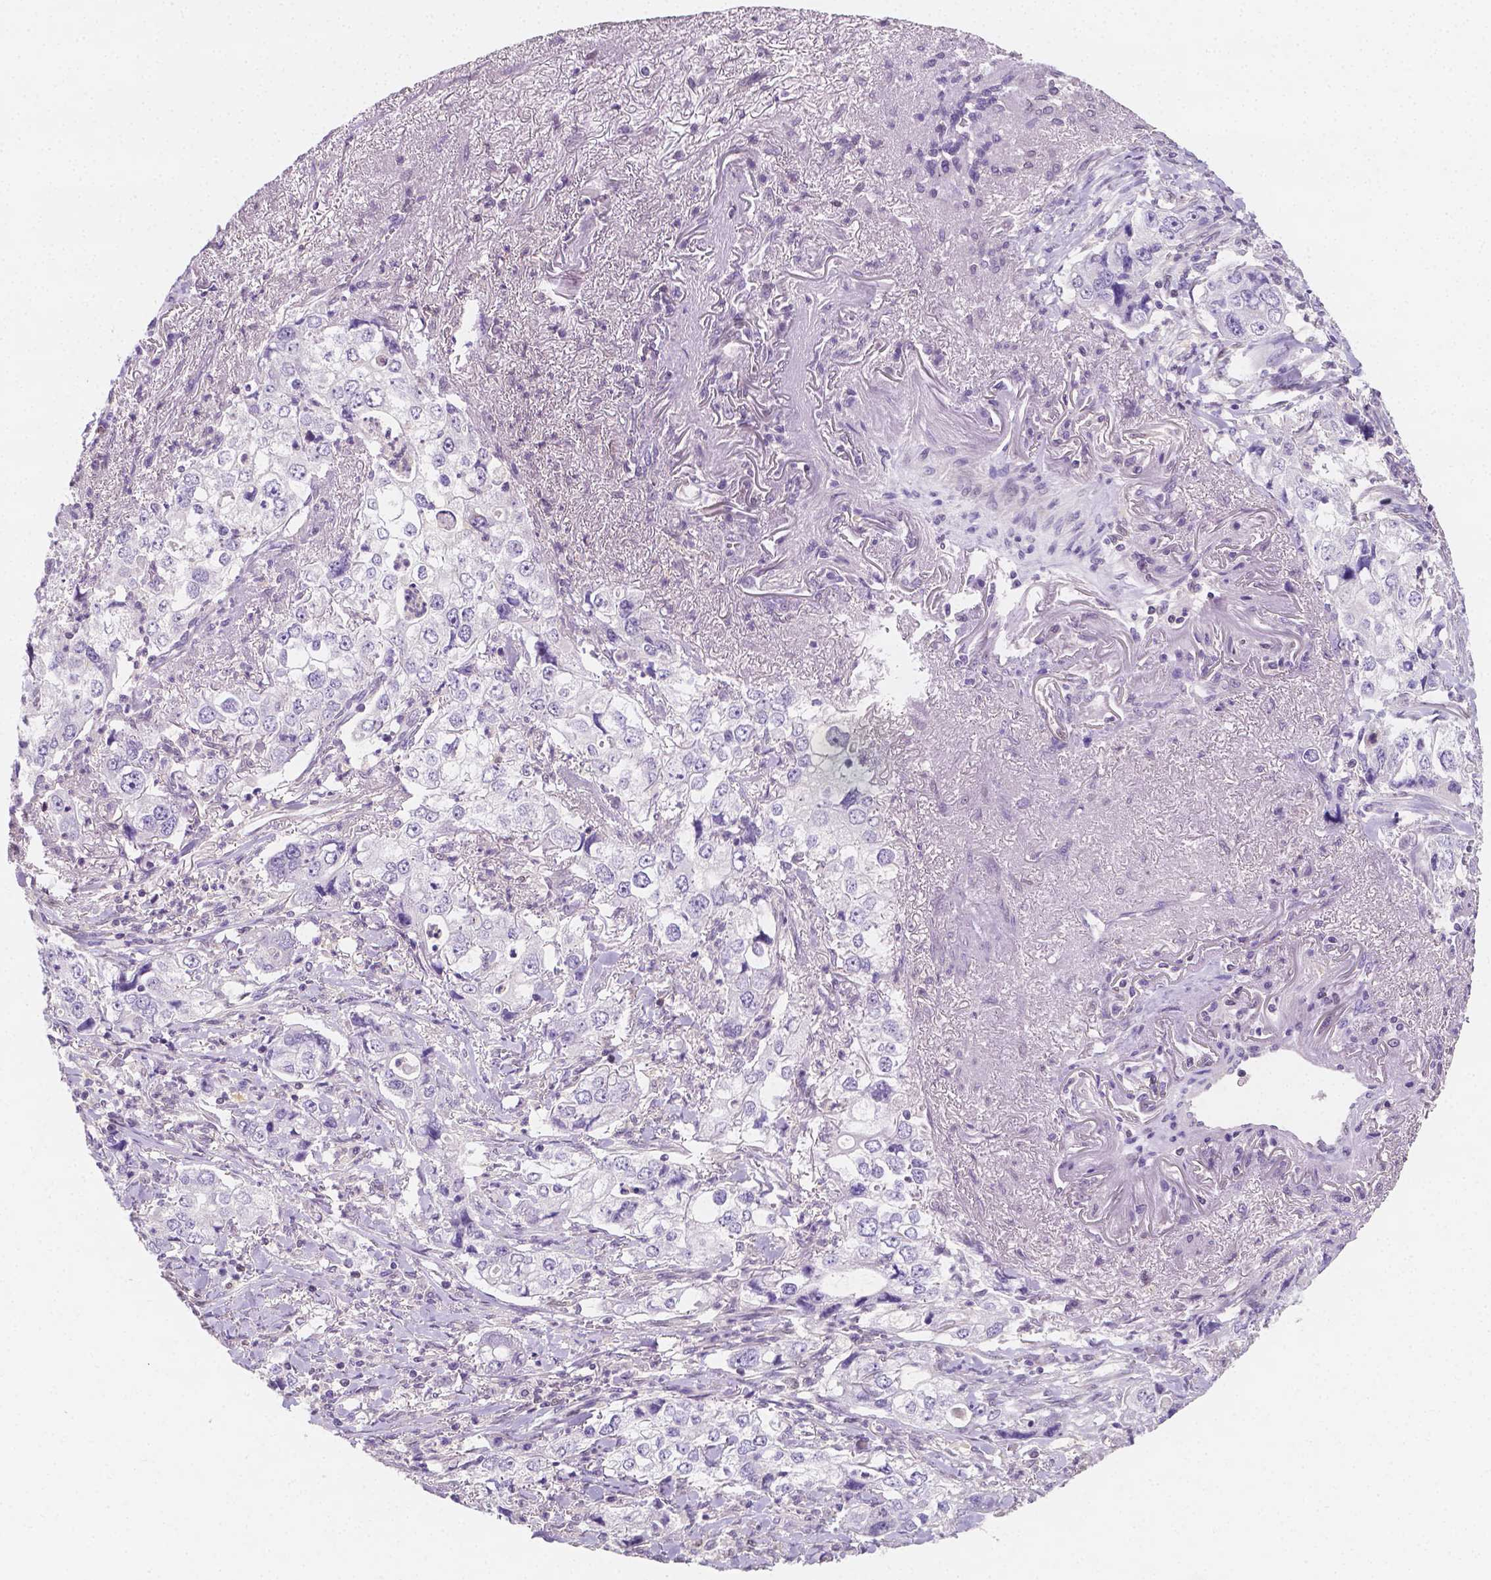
{"staining": {"intensity": "negative", "quantity": "none", "location": "none"}, "tissue": "stomach cancer", "cell_type": "Tumor cells", "image_type": "cancer", "snomed": [{"axis": "morphology", "description": "Adenocarcinoma, NOS"}, {"axis": "topography", "description": "Stomach, upper"}], "caption": "High power microscopy photomicrograph of an immunohistochemistry micrograph of stomach cancer (adenocarcinoma), revealing no significant staining in tumor cells.", "gene": "SGTB", "patient": {"sex": "male", "age": 75}}